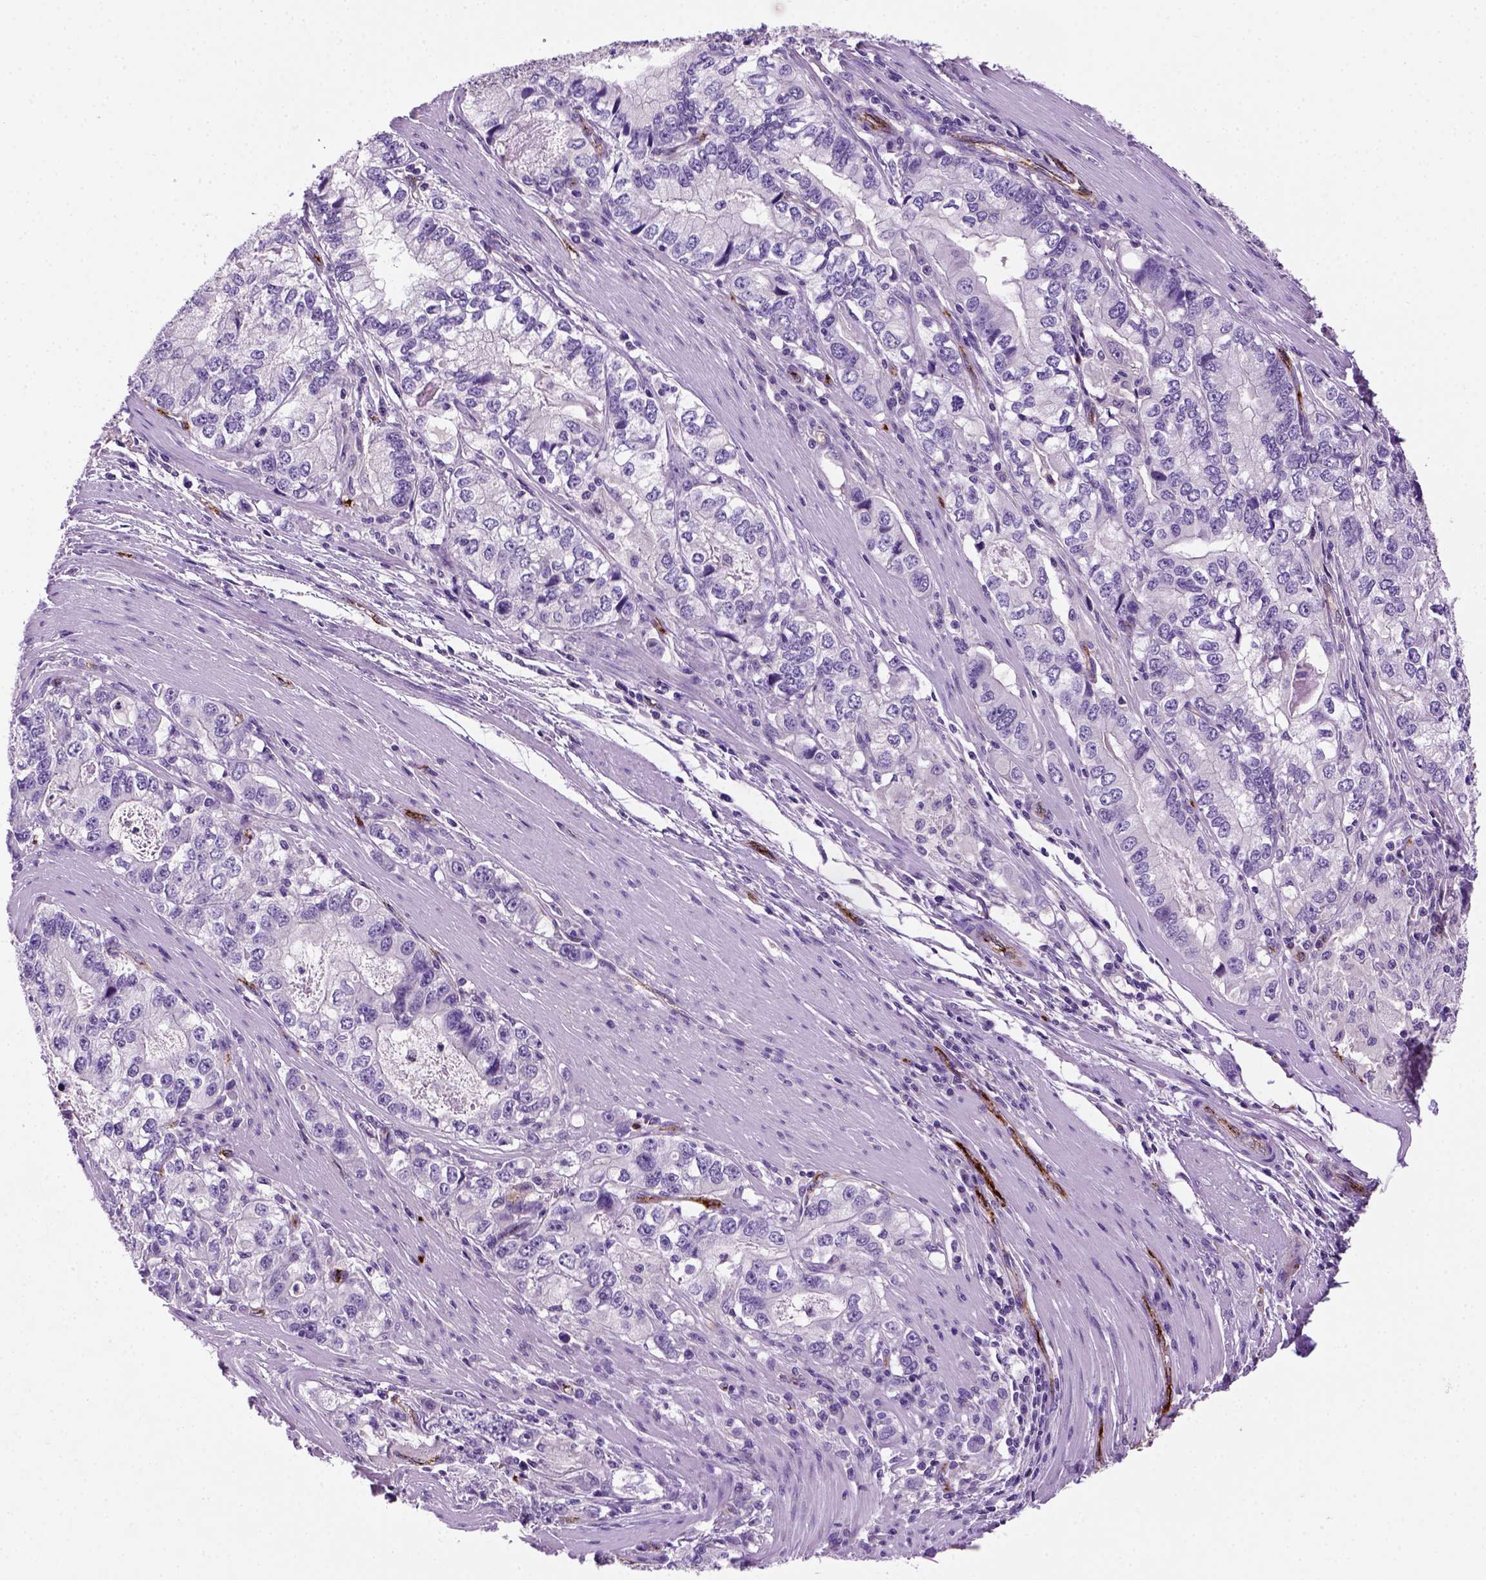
{"staining": {"intensity": "negative", "quantity": "none", "location": "none"}, "tissue": "stomach cancer", "cell_type": "Tumor cells", "image_type": "cancer", "snomed": [{"axis": "morphology", "description": "Adenocarcinoma, NOS"}, {"axis": "topography", "description": "Stomach, lower"}], "caption": "An immunohistochemistry micrograph of stomach adenocarcinoma is shown. There is no staining in tumor cells of stomach adenocarcinoma. Nuclei are stained in blue.", "gene": "VWF", "patient": {"sex": "female", "age": 72}}